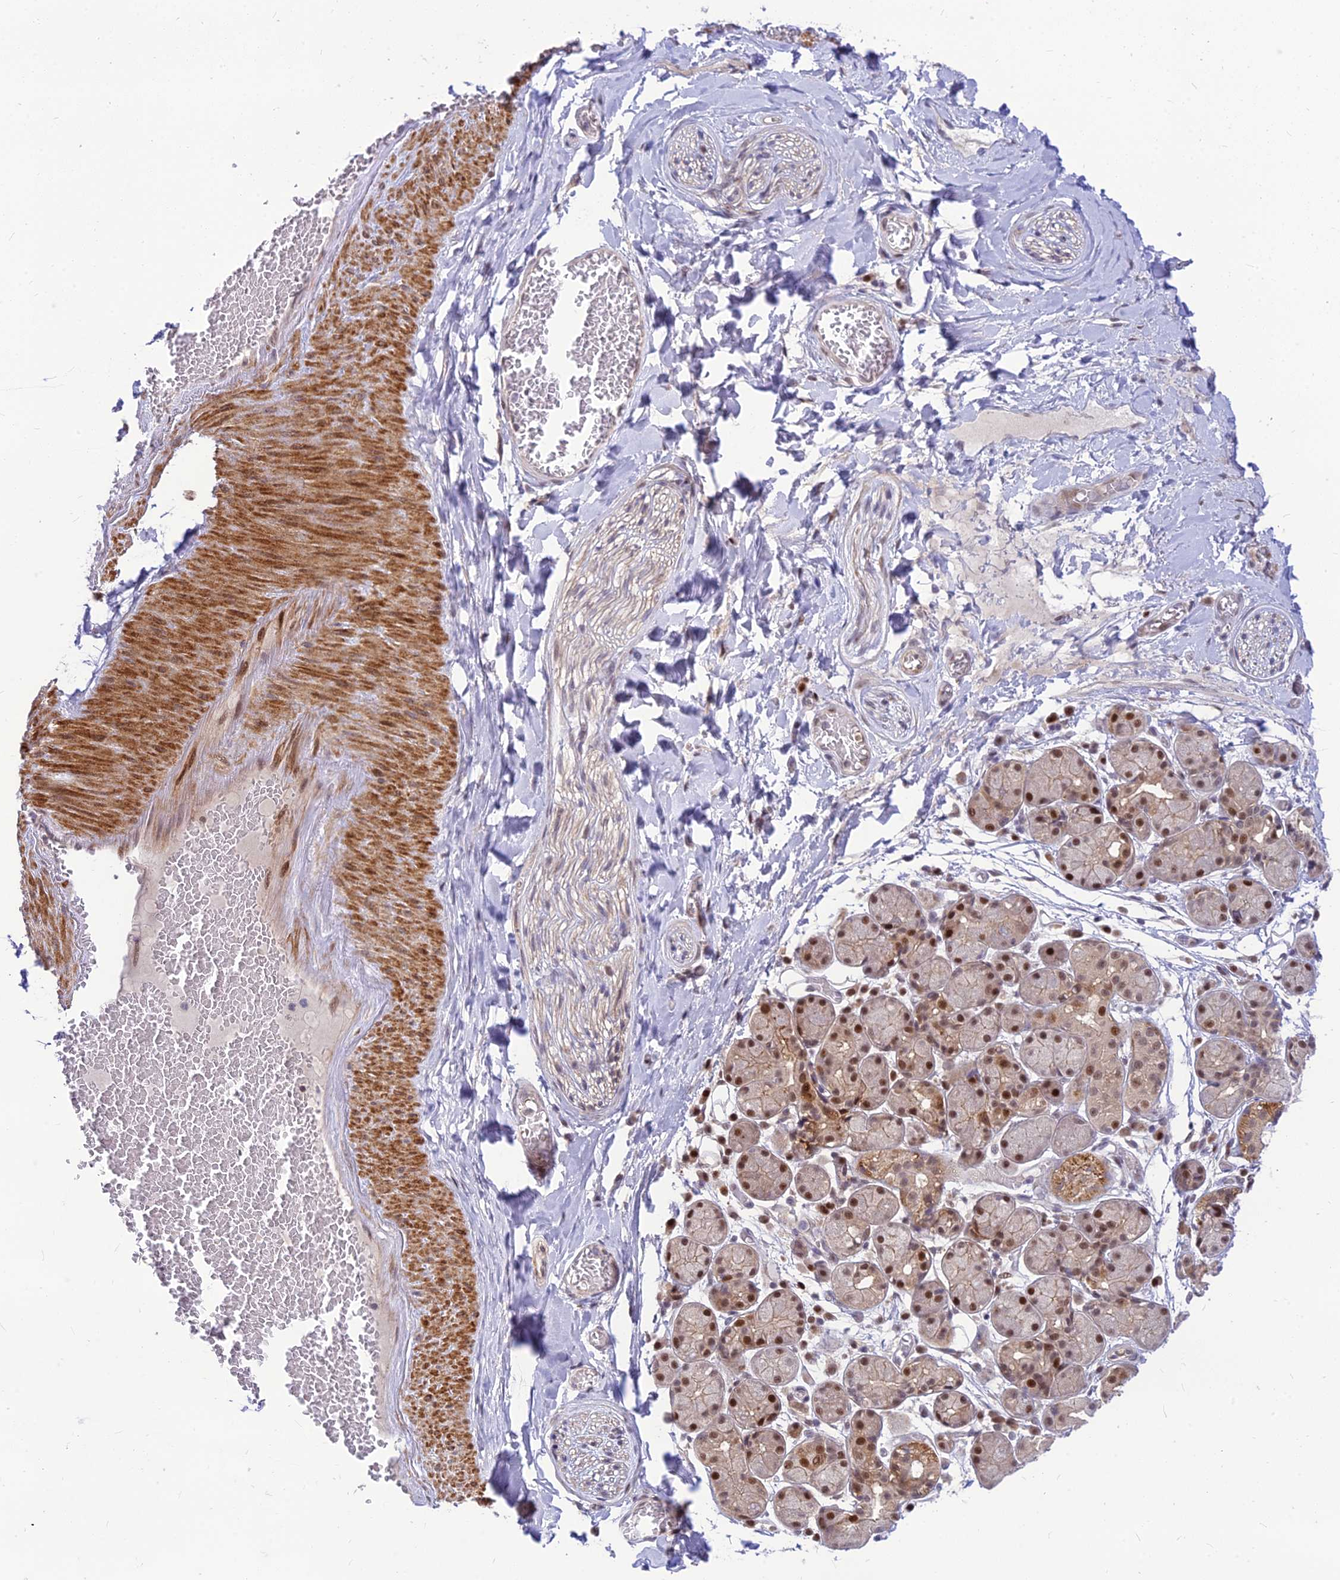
{"staining": {"intensity": "negative", "quantity": "none", "location": "none"}, "tissue": "adipose tissue", "cell_type": "Adipocytes", "image_type": "normal", "snomed": [{"axis": "morphology", "description": "Normal tissue, NOS"}, {"axis": "topography", "description": "Salivary gland"}, {"axis": "topography", "description": "Peripheral nerve tissue"}], "caption": "This is an IHC histopathology image of normal adipose tissue. There is no expression in adipocytes.", "gene": "ASPDH", "patient": {"sex": "male", "age": 62}}